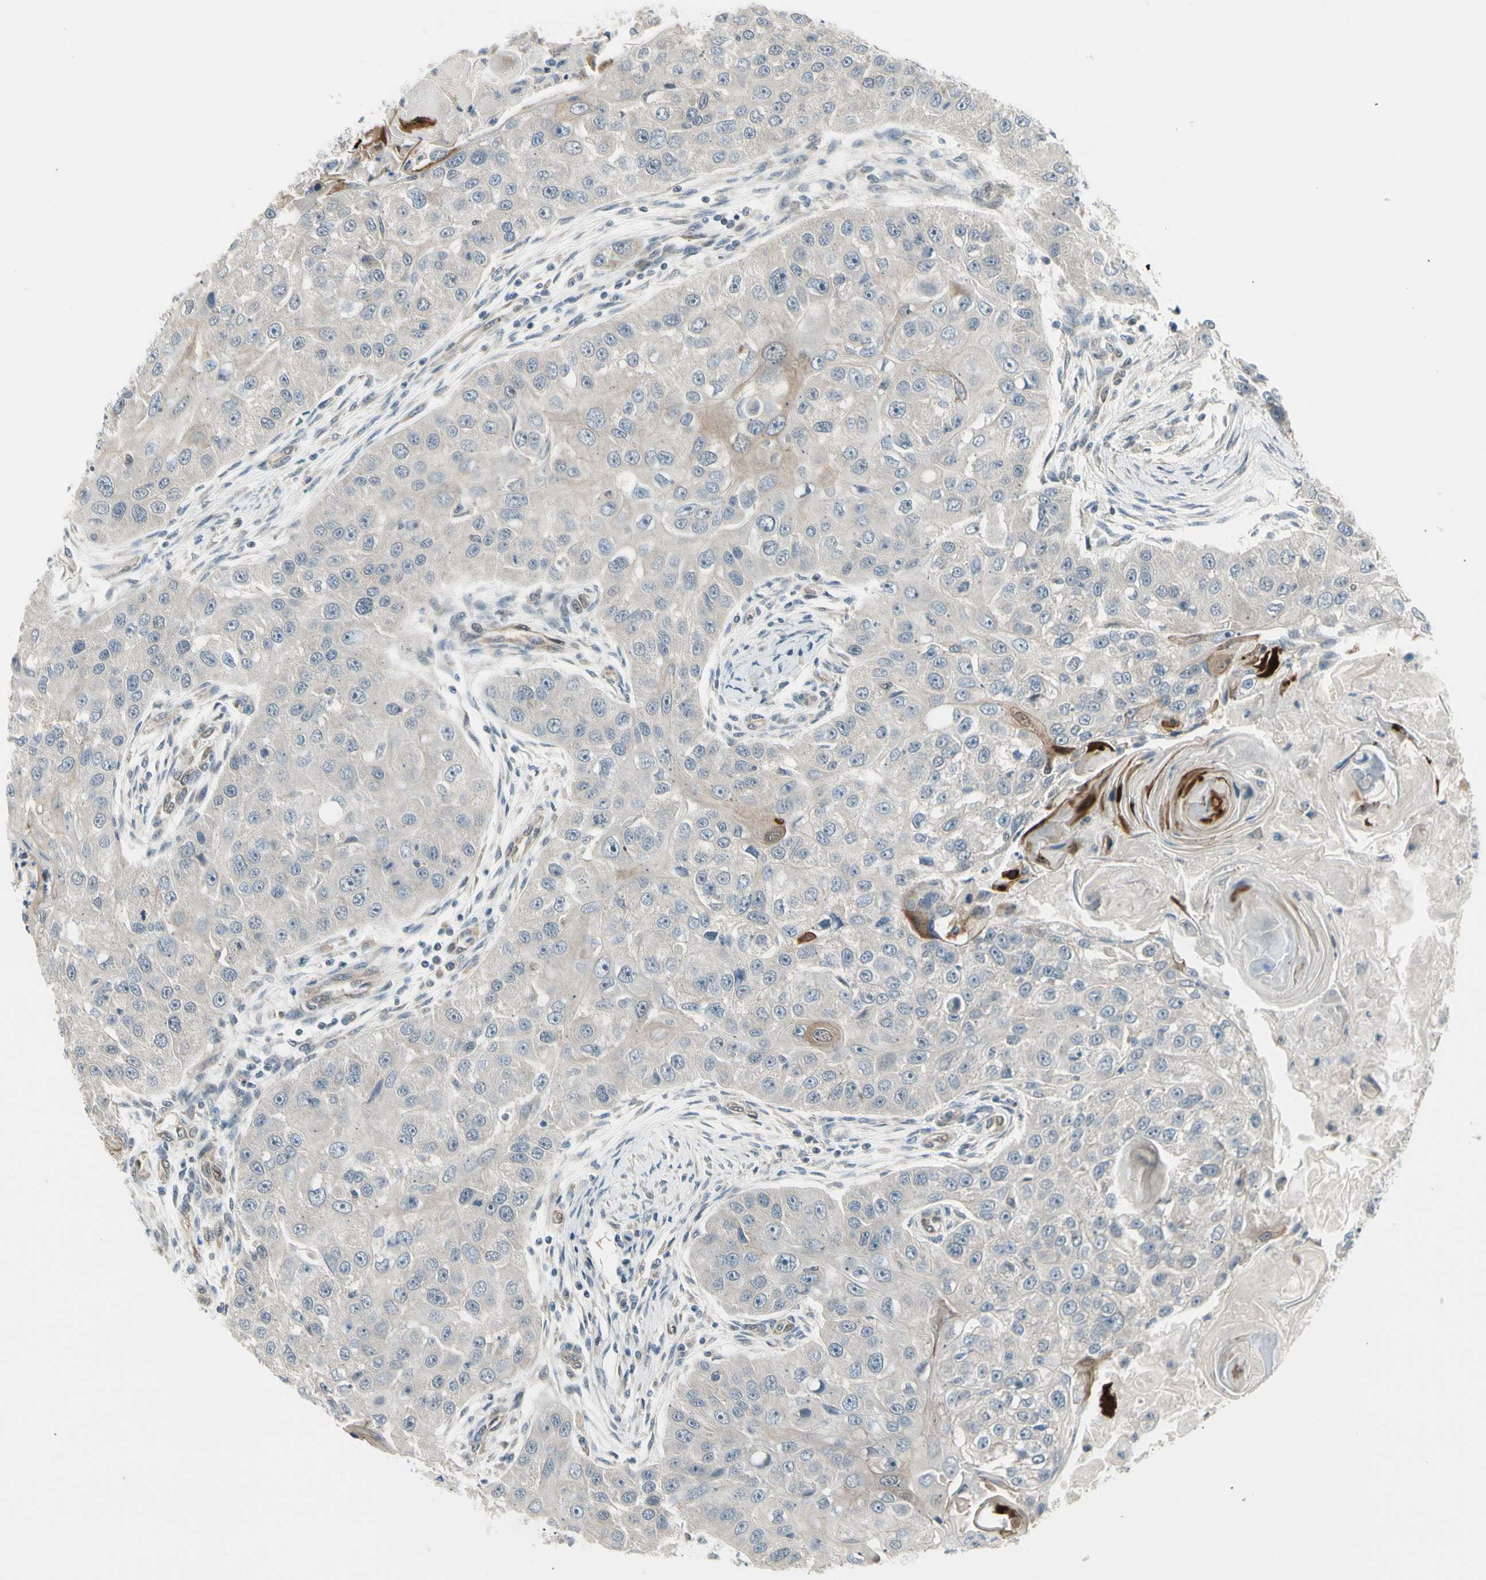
{"staining": {"intensity": "moderate", "quantity": "<25%", "location": "cytoplasmic/membranous,nuclear"}, "tissue": "head and neck cancer", "cell_type": "Tumor cells", "image_type": "cancer", "snomed": [{"axis": "morphology", "description": "Normal tissue, NOS"}, {"axis": "morphology", "description": "Squamous cell carcinoma, NOS"}, {"axis": "topography", "description": "Skeletal muscle"}, {"axis": "topography", "description": "Head-Neck"}], "caption": "Head and neck cancer (squamous cell carcinoma) stained for a protein displays moderate cytoplasmic/membranous and nuclear positivity in tumor cells.", "gene": "SVBP", "patient": {"sex": "male", "age": 51}}